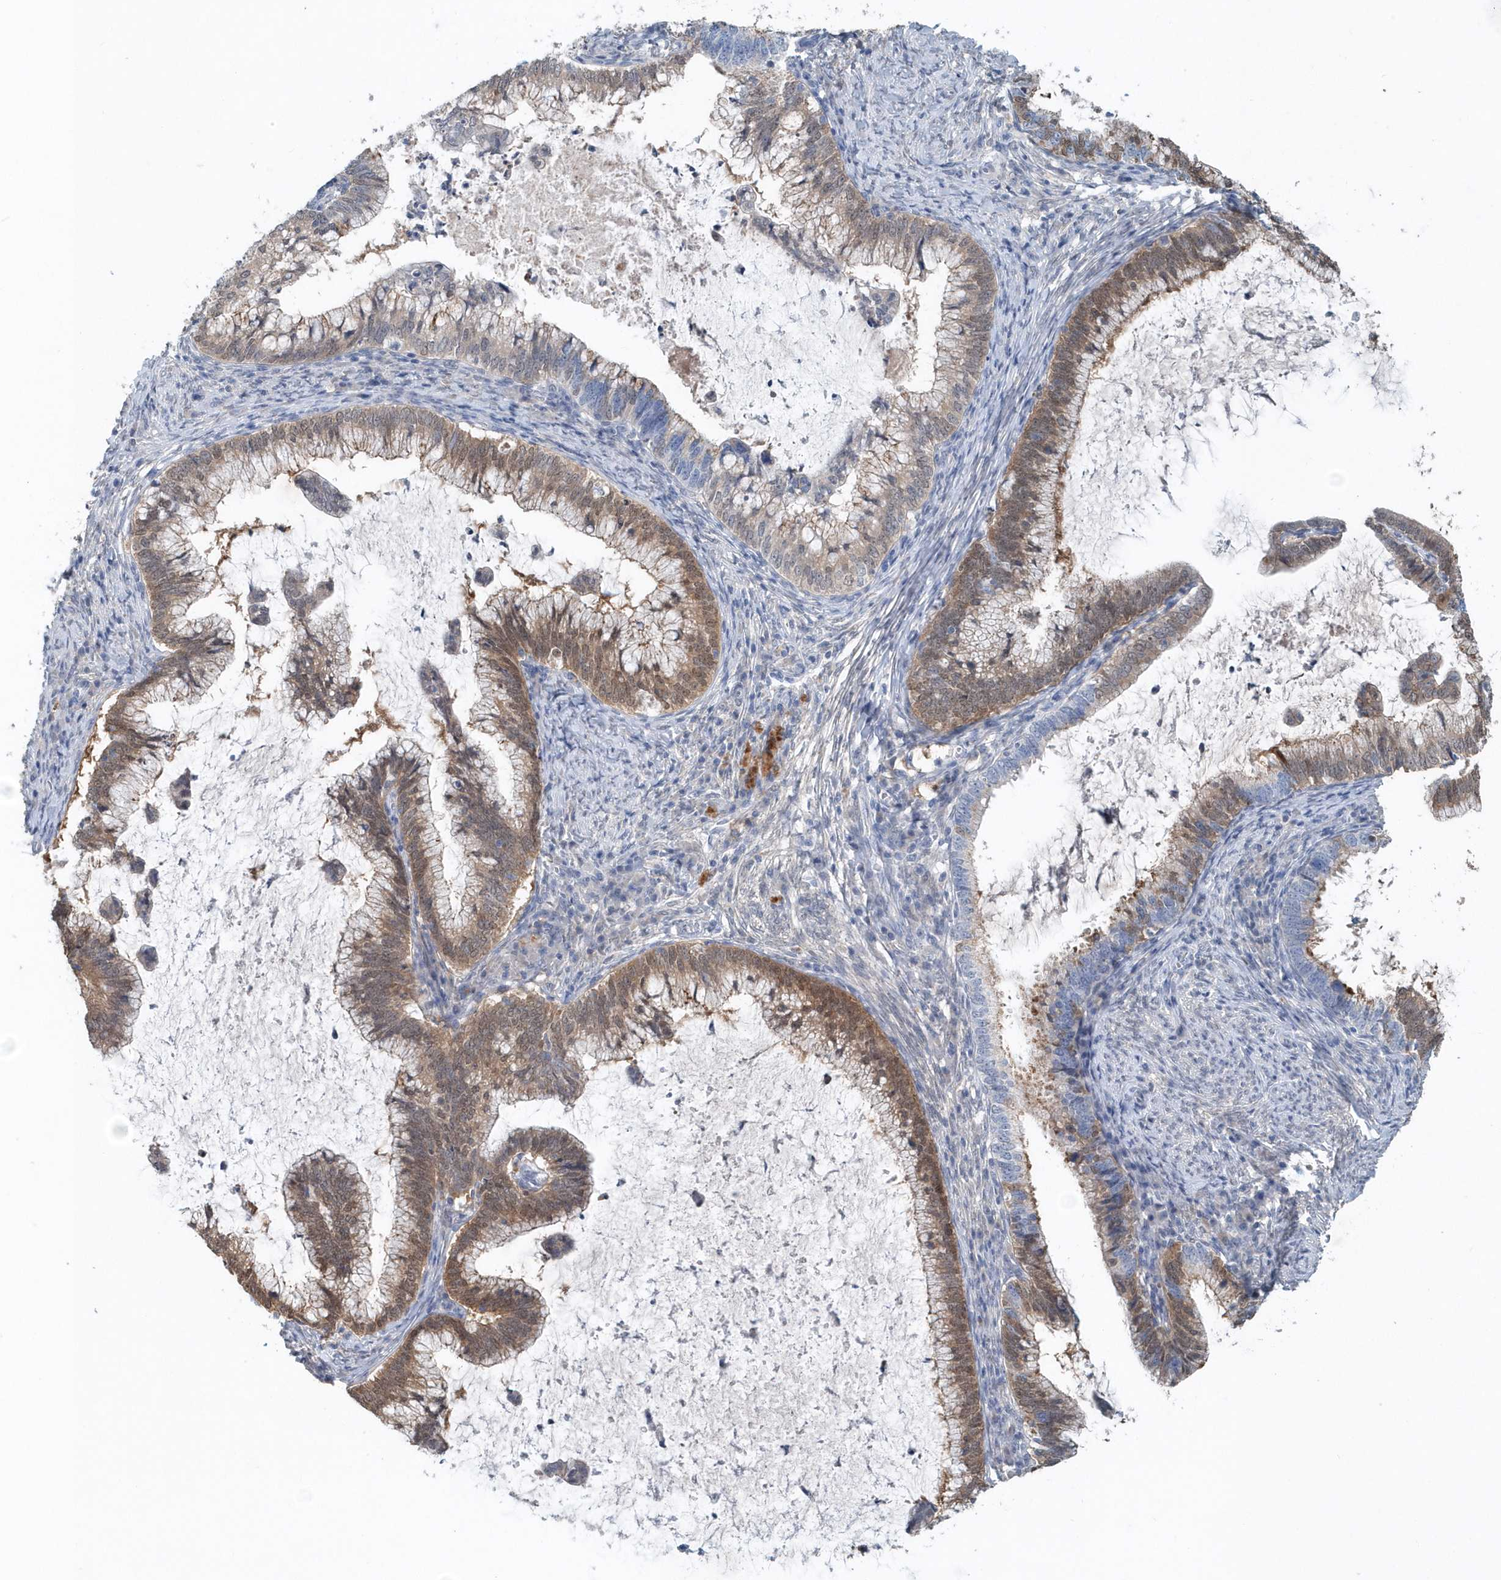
{"staining": {"intensity": "moderate", "quantity": ">75%", "location": "cytoplasmic/membranous,nuclear"}, "tissue": "cervical cancer", "cell_type": "Tumor cells", "image_type": "cancer", "snomed": [{"axis": "morphology", "description": "Adenocarcinoma, NOS"}, {"axis": "topography", "description": "Cervix"}], "caption": "This histopathology image reveals immunohistochemistry staining of cervical cancer (adenocarcinoma), with medium moderate cytoplasmic/membranous and nuclear positivity in approximately >75% of tumor cells.", "gene": "PFN2", "patient": {"sex": "female", "age": 36}}